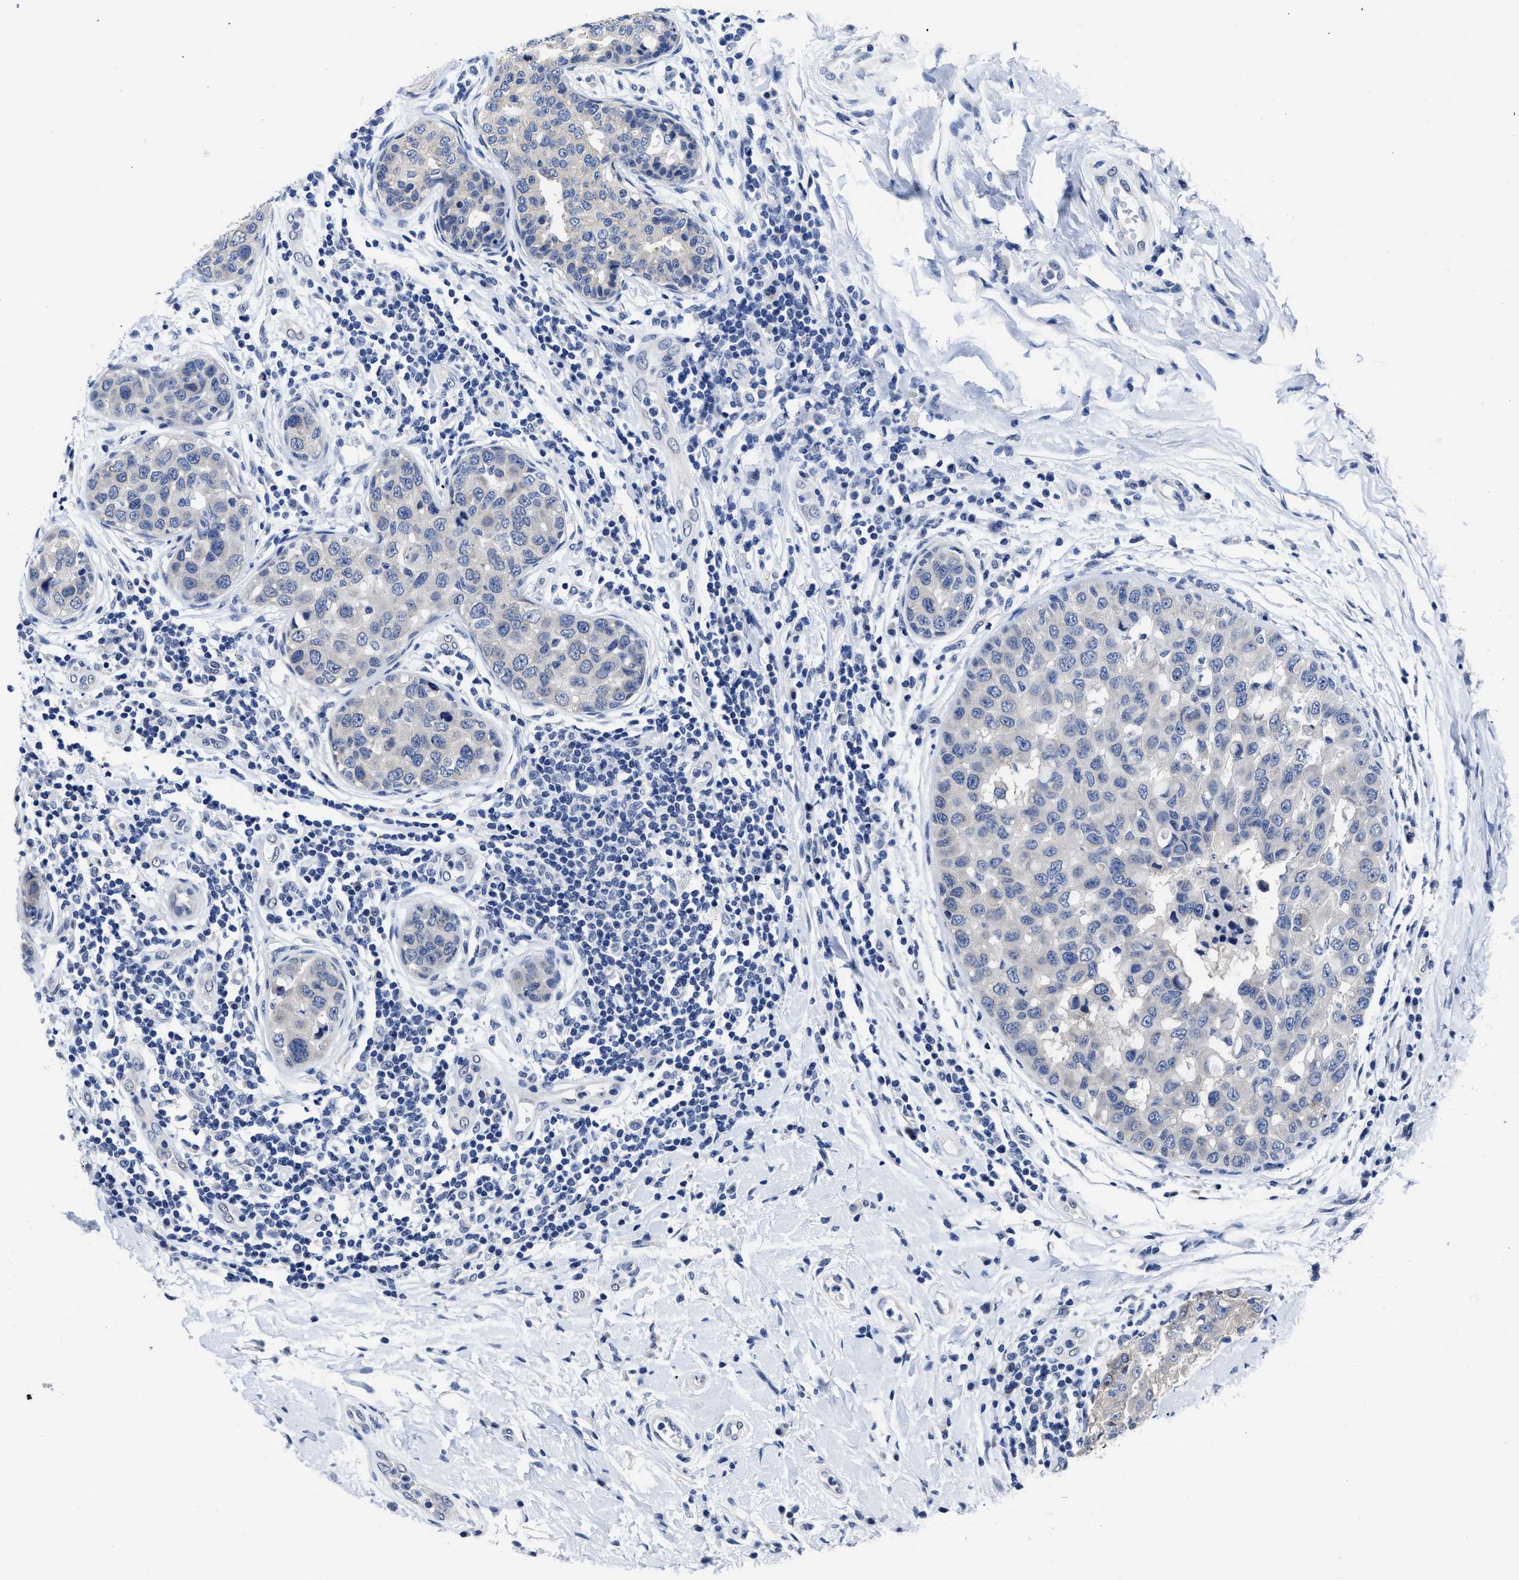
{"staining": {"intensity": "negative", "quantity": "none", "location": "none"}, "tissue": "breast cancer", "cell_type": "Tumor cells", "image_type": "cancer", "snomed": [{"axis": "morphology", "description": "Duct carcinoma"}, {"axis": "topography", "description": "Breast"}], "caption": "Immunohistochemistry (IHC) photomicrograph of breast invasive ductal carcinoma stained for a protein (brown), which exhibits no staining in tumor cells. (Stains: DAB IHC with hematoxylin counter stain, Microscopy: brightfield microscopy at high magnification).", "gene": "HOOK1", "patient": {"sex": "female", "age": 27}}